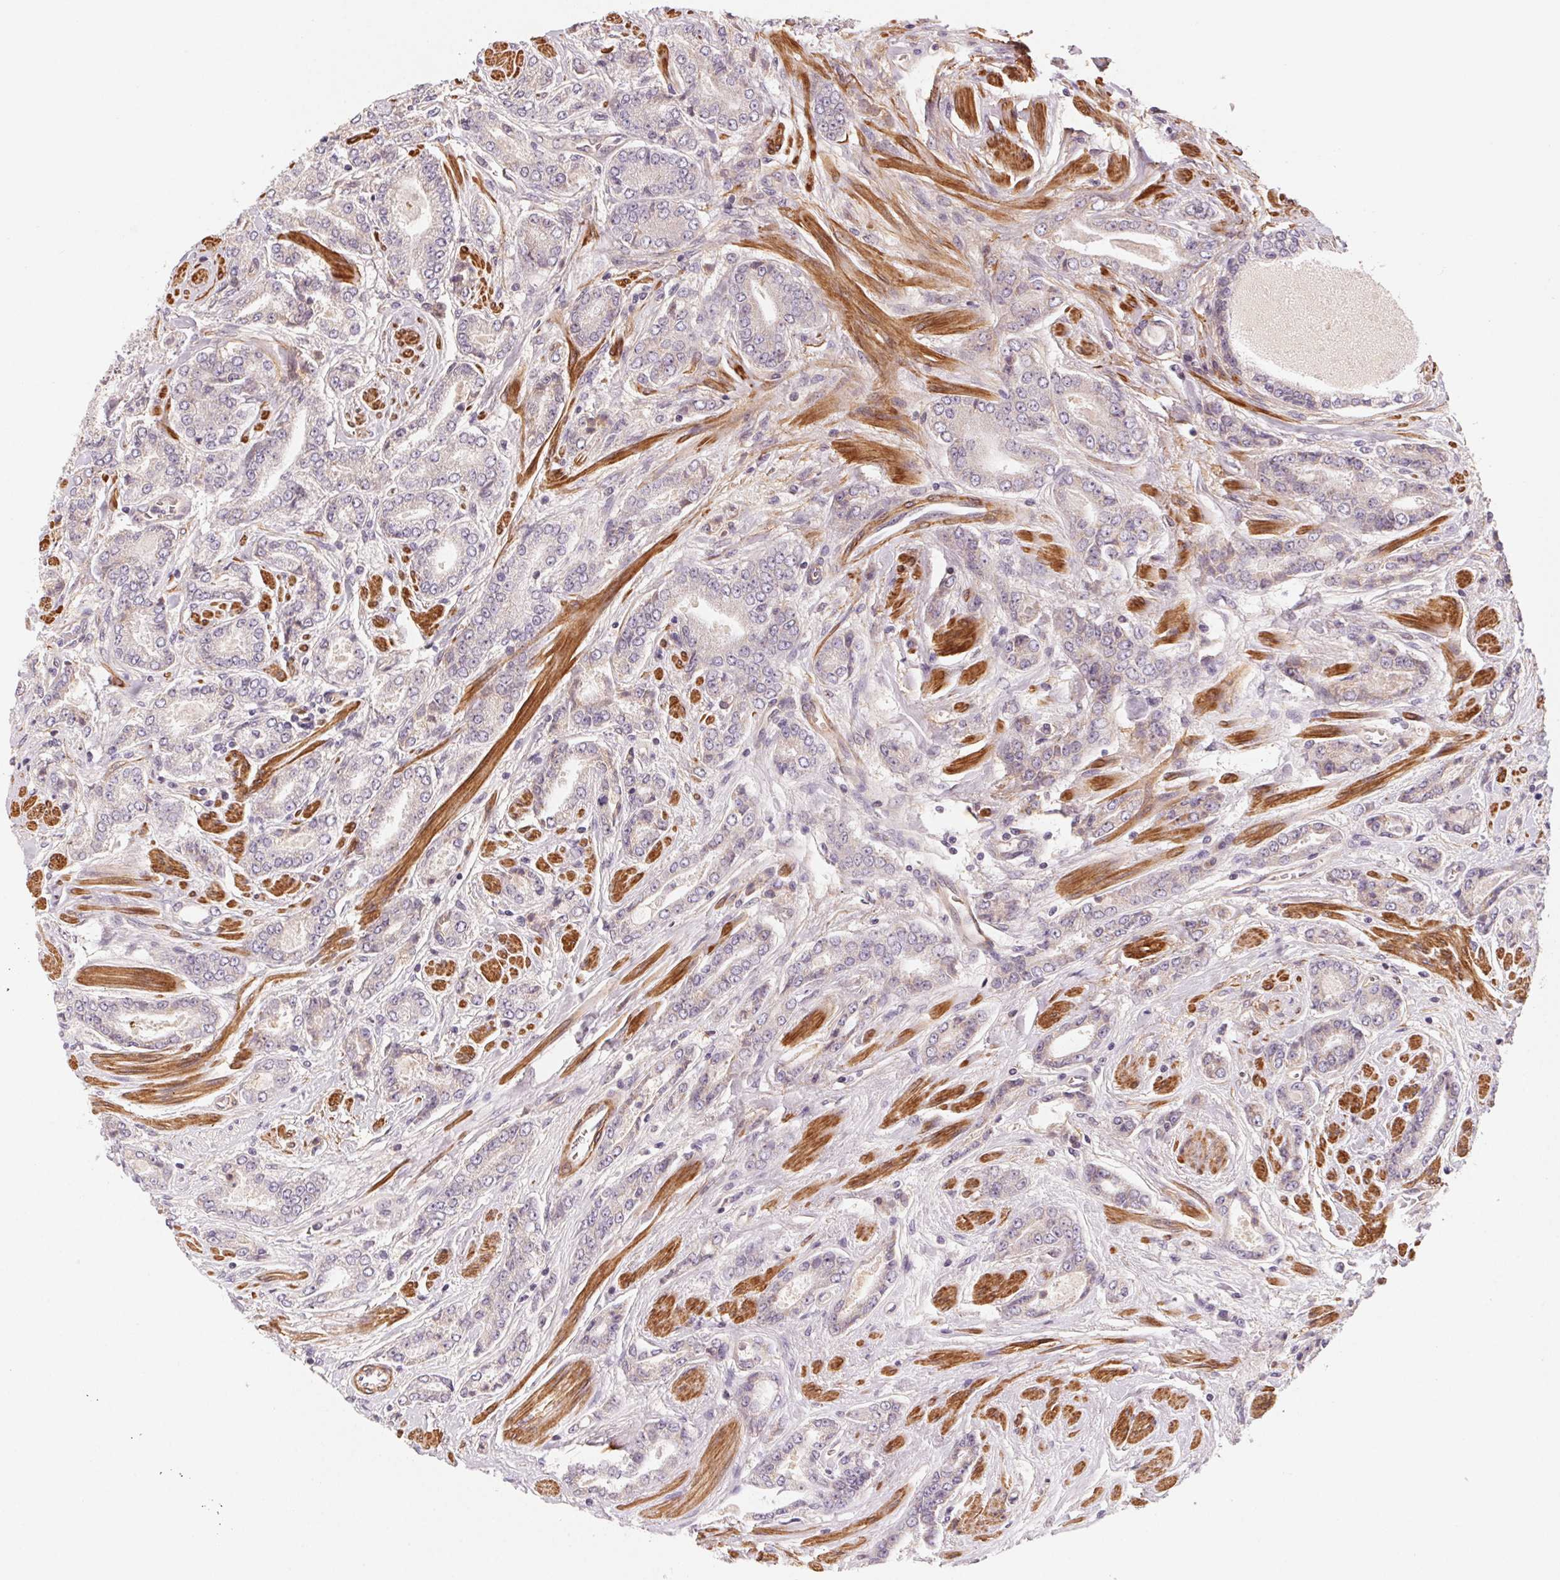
{"staining": {"intensity": "negative", "quantity": "none", "location": "none"}, "tissue": "prostate cancer", "cell_type": "Tumor cells", "image_type": "cancer", "snomed": [{"axis": "morphology", "description": "Adenocarcinoma, NOS"}, {"axis": "topography", "description": "Prostate"}], "caption": "Immunohistochemistry of prostate adenocarcinoma shows no expression in tumor cells.", "gene": "CCDC112", "patient": {"sex": "male", "age": 64}}